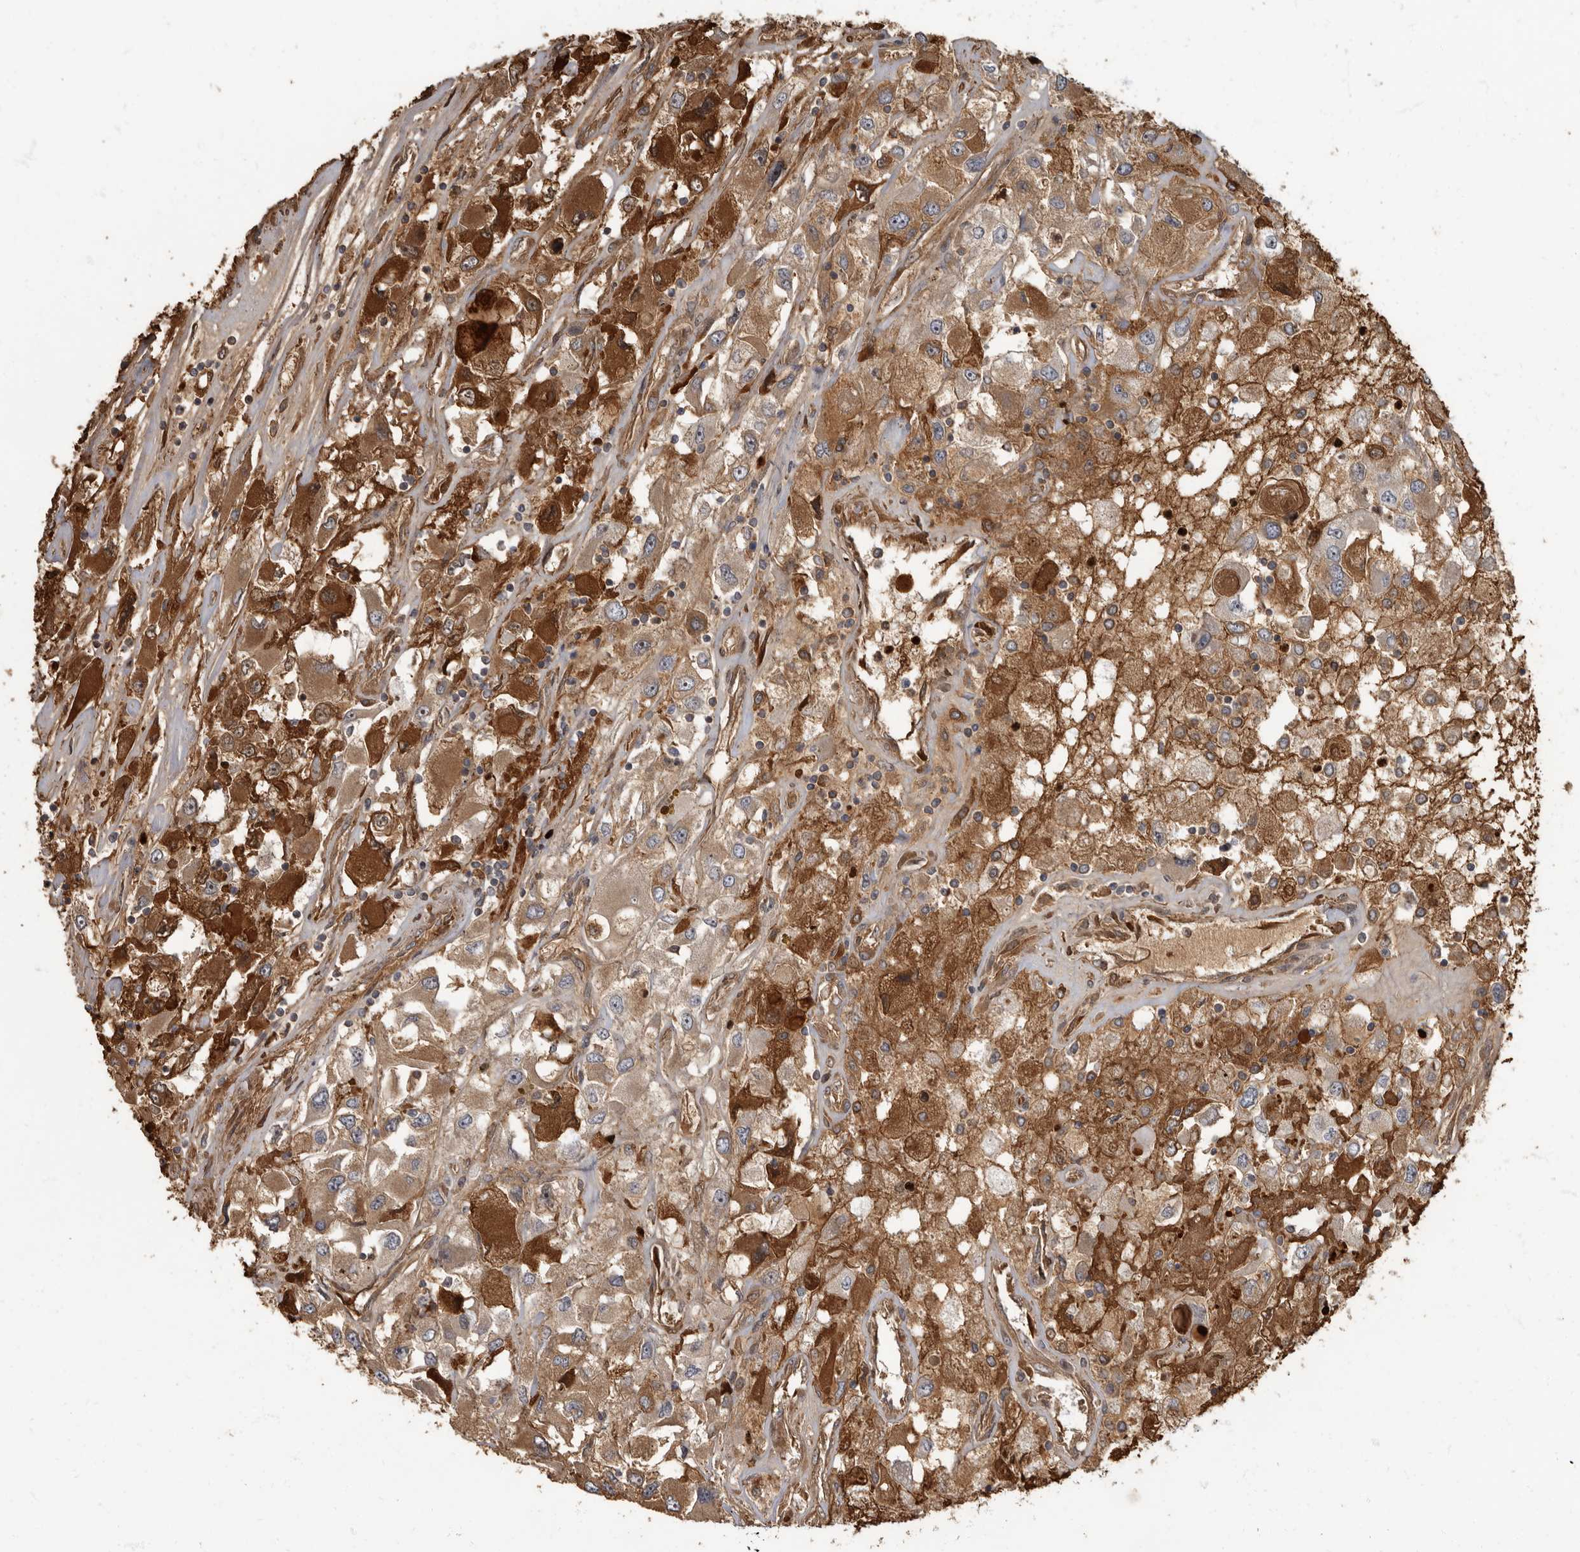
{"staining": {"intensity": "strong", "quantity": ">75%", "location": "cytoplasmic/membranous"}, "tissue": "renal cancer", "cell_type": "Tumor cells", "image_type": "cancer", "snomed": [{"axis": "morphology", "description": "Adenocarcinoma, NOS"}, {"axis": "topography", "description": "Kidney"}], "caption": "Strong cytoplasmic/membranous expression is seen in approximately >75% of tumor cells in renal cancer.", "gene": "DAAM1", "patient": {"sex": "female", "age": 52}}